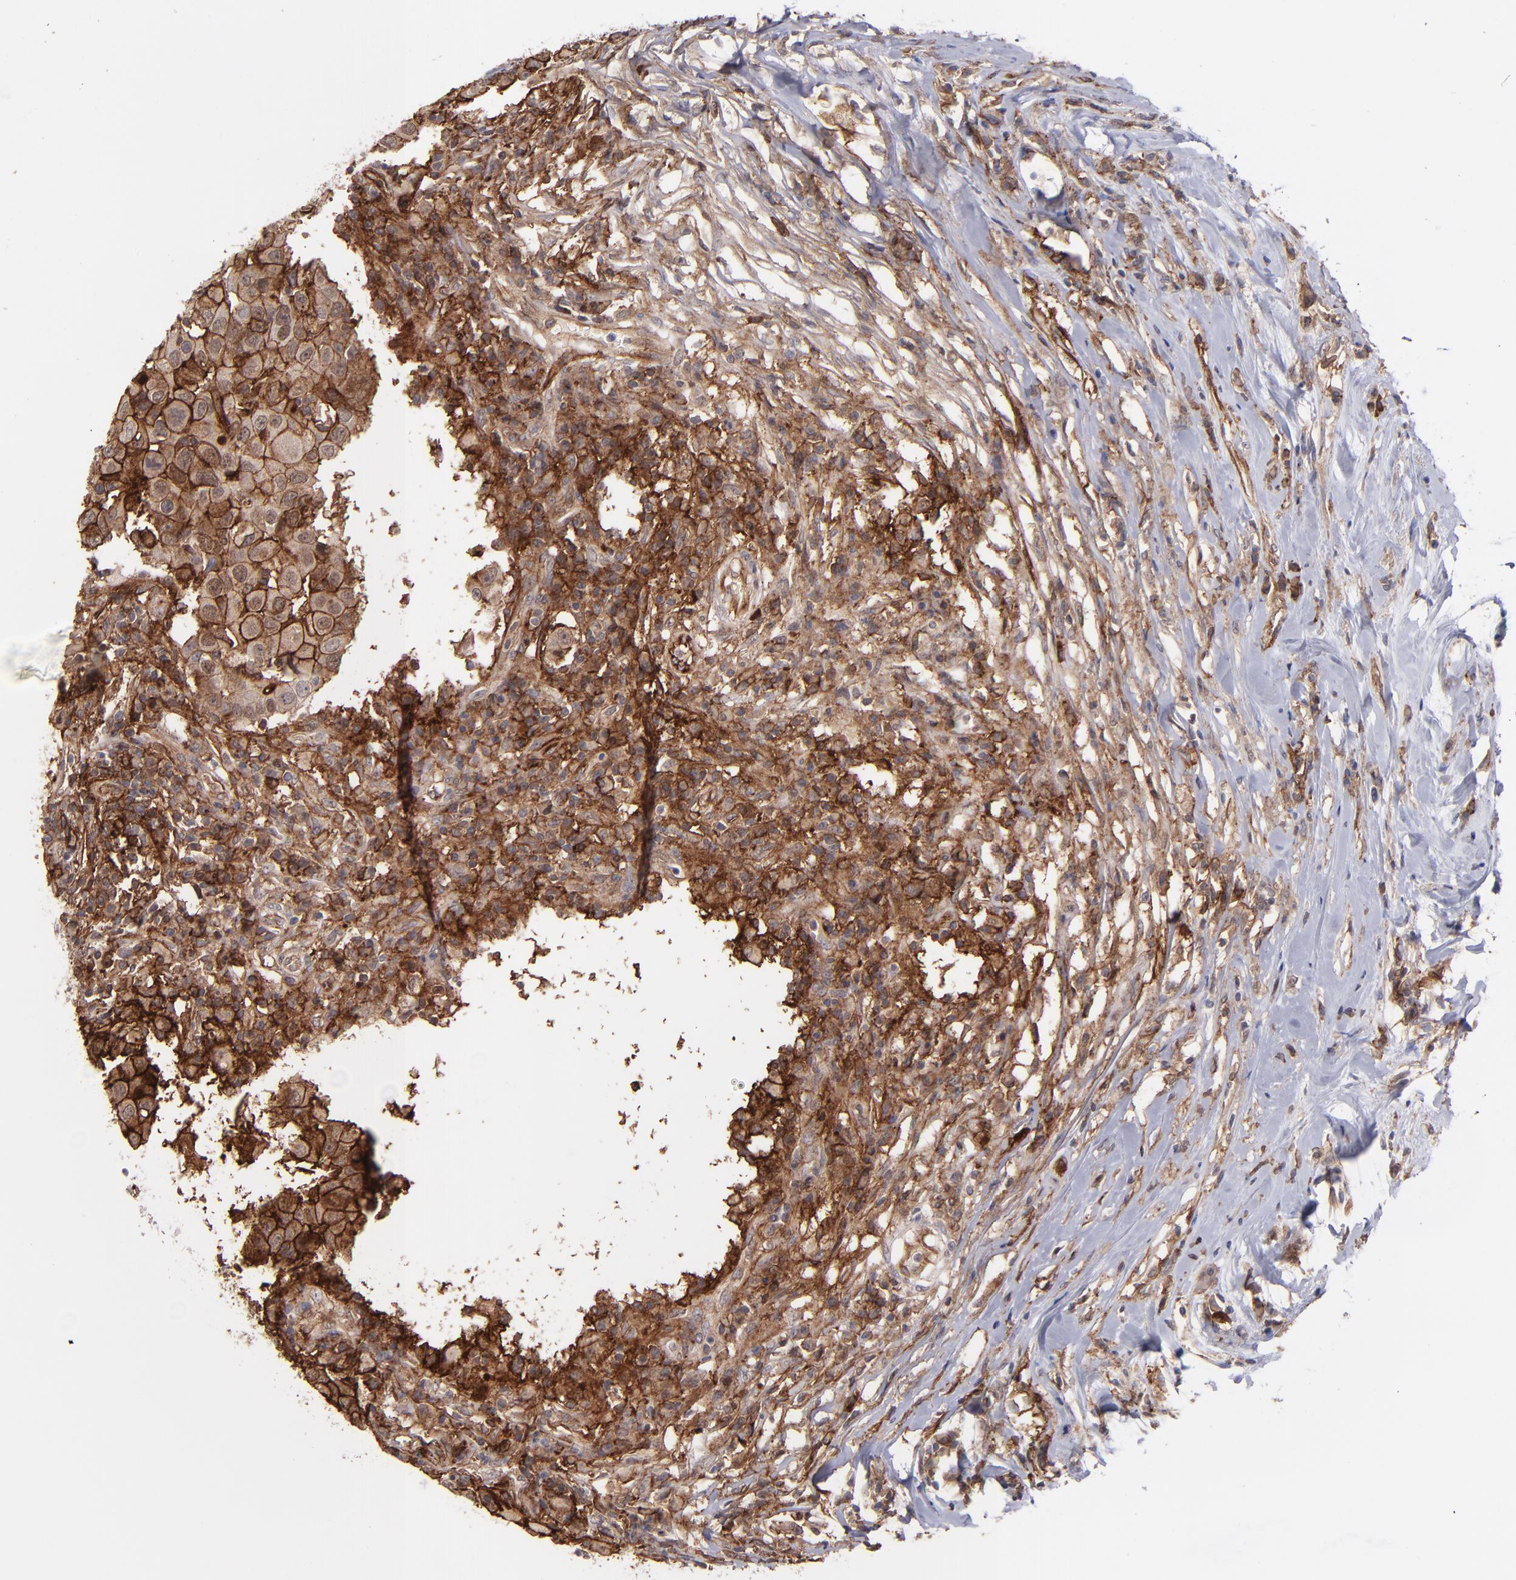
{"staining": {"intensity": "moderate", "quantity": "25%-75%", "location": "cytoplasmic/membranous"}, "tissue": "breast cancer", "cell_type": "Tumor cells", "image_type": "cancer", "snomed": [{"axis": "morphology", "description": "Duct carcinoma"}, {"axis": "topography", "description": "Breast"}], "caption": "DAB (3,3'-diaminobenzidine) immunohistochemical staining of human breast cancer (infiltrating ductal carcinoma) exhibits moderate cytoplasmic/membranous protein expression in approximately 25%-75% of tumor cells. (DAB (3,3'-diaminobenzidine) IHC with brightfield microscopy, high magnification).", "gene": "ICAM1", "patient": {"sex": "female", "age": 27}}